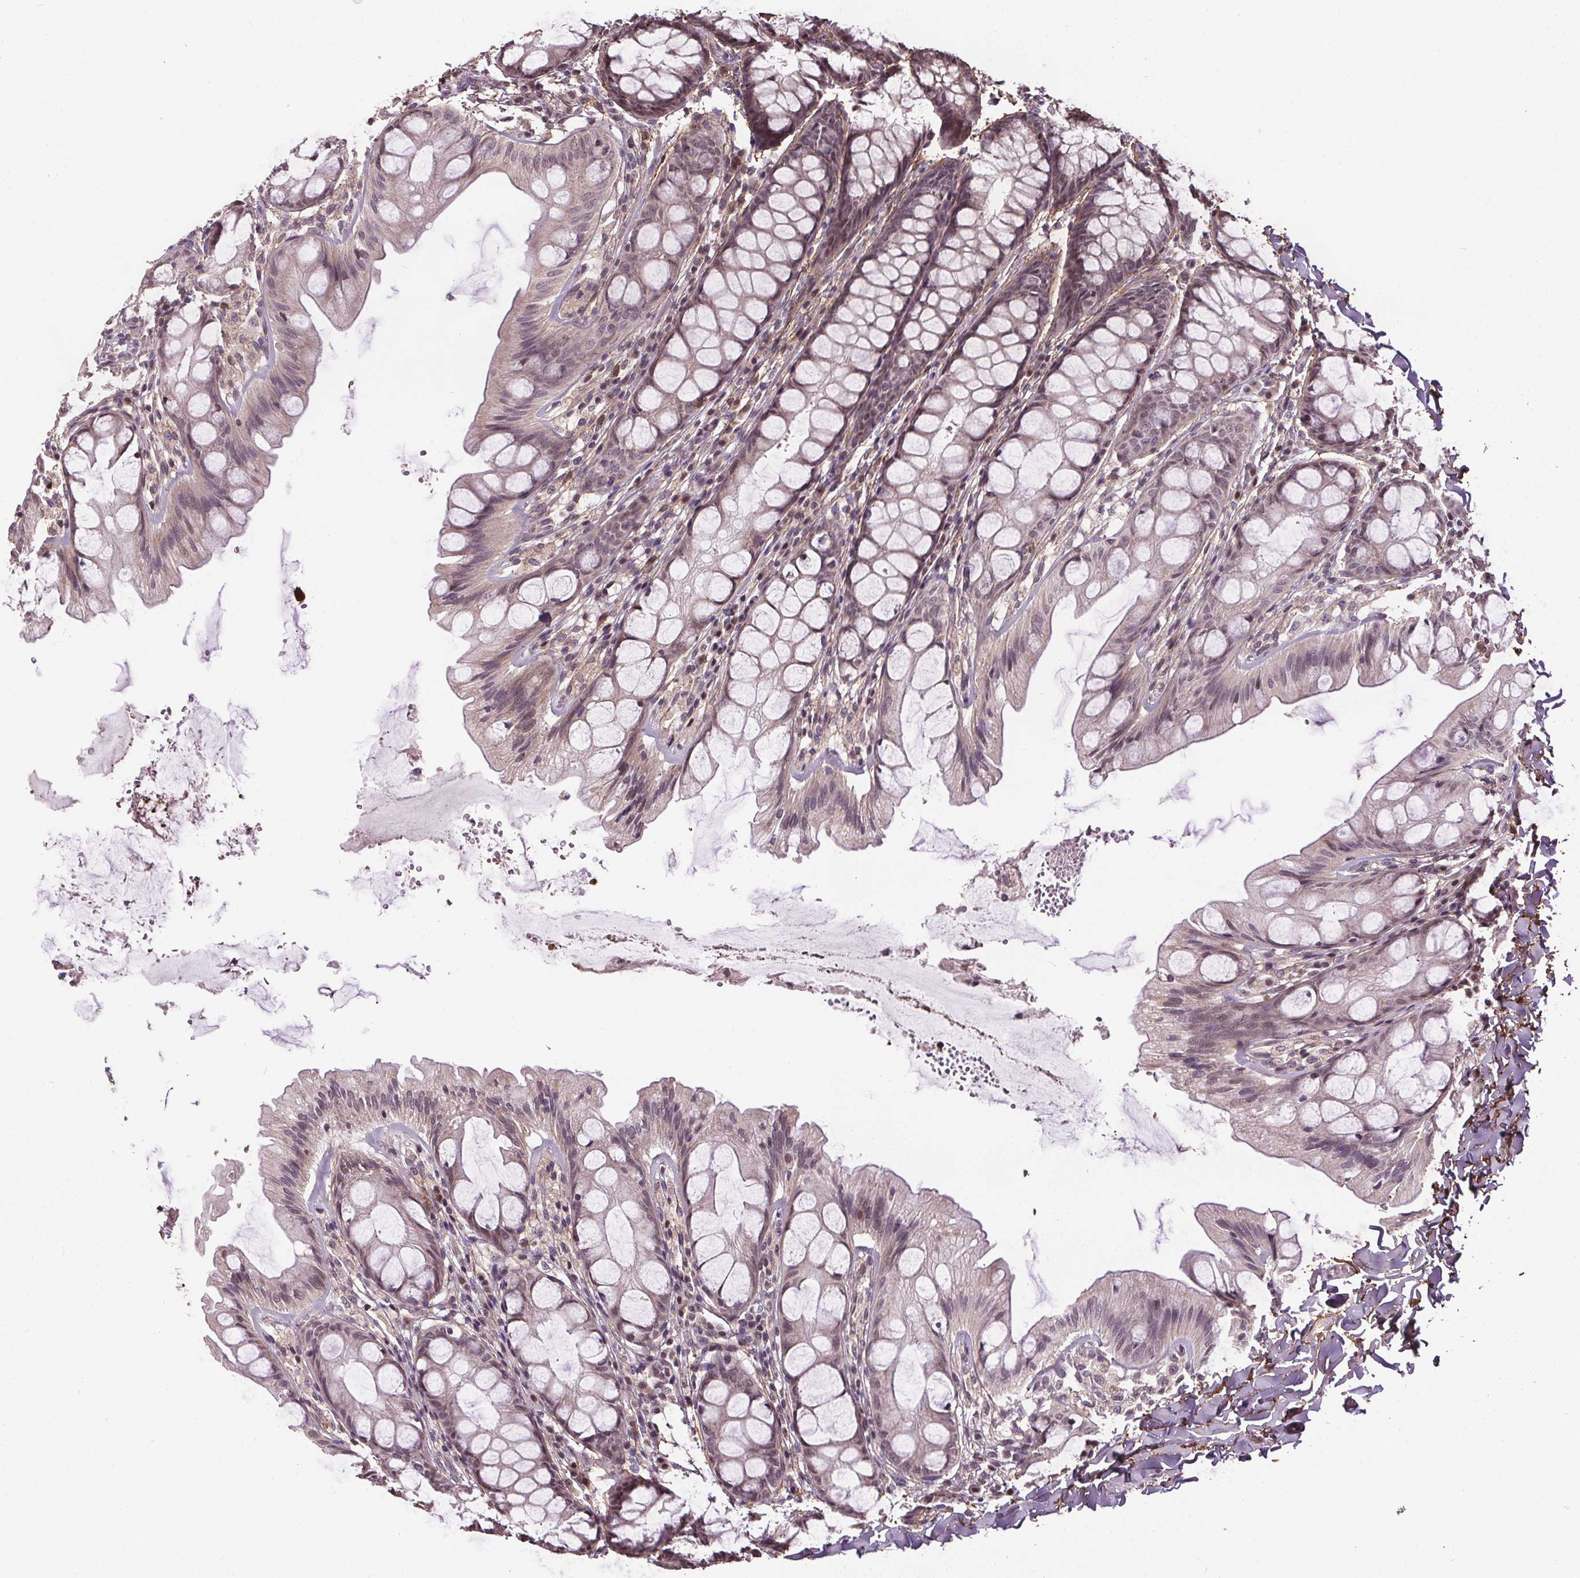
{"staining": {"intensity": "weak", "quantity": "<25%", "location": "nuclear"}, "tissue": "colon", "cell_type": "Endothelial cells", "image_type": "normal", "snomed": [{"axis": "morphology", "description": "Normal tissue, NOS"}, {"axis": "topography", "description": "Colon"}], "caption": "The micrograph reveals no significant staining in endothelial cells of colon.", "gene": "KIAA0232", "patient": {"sex": "male", "age": 47}}